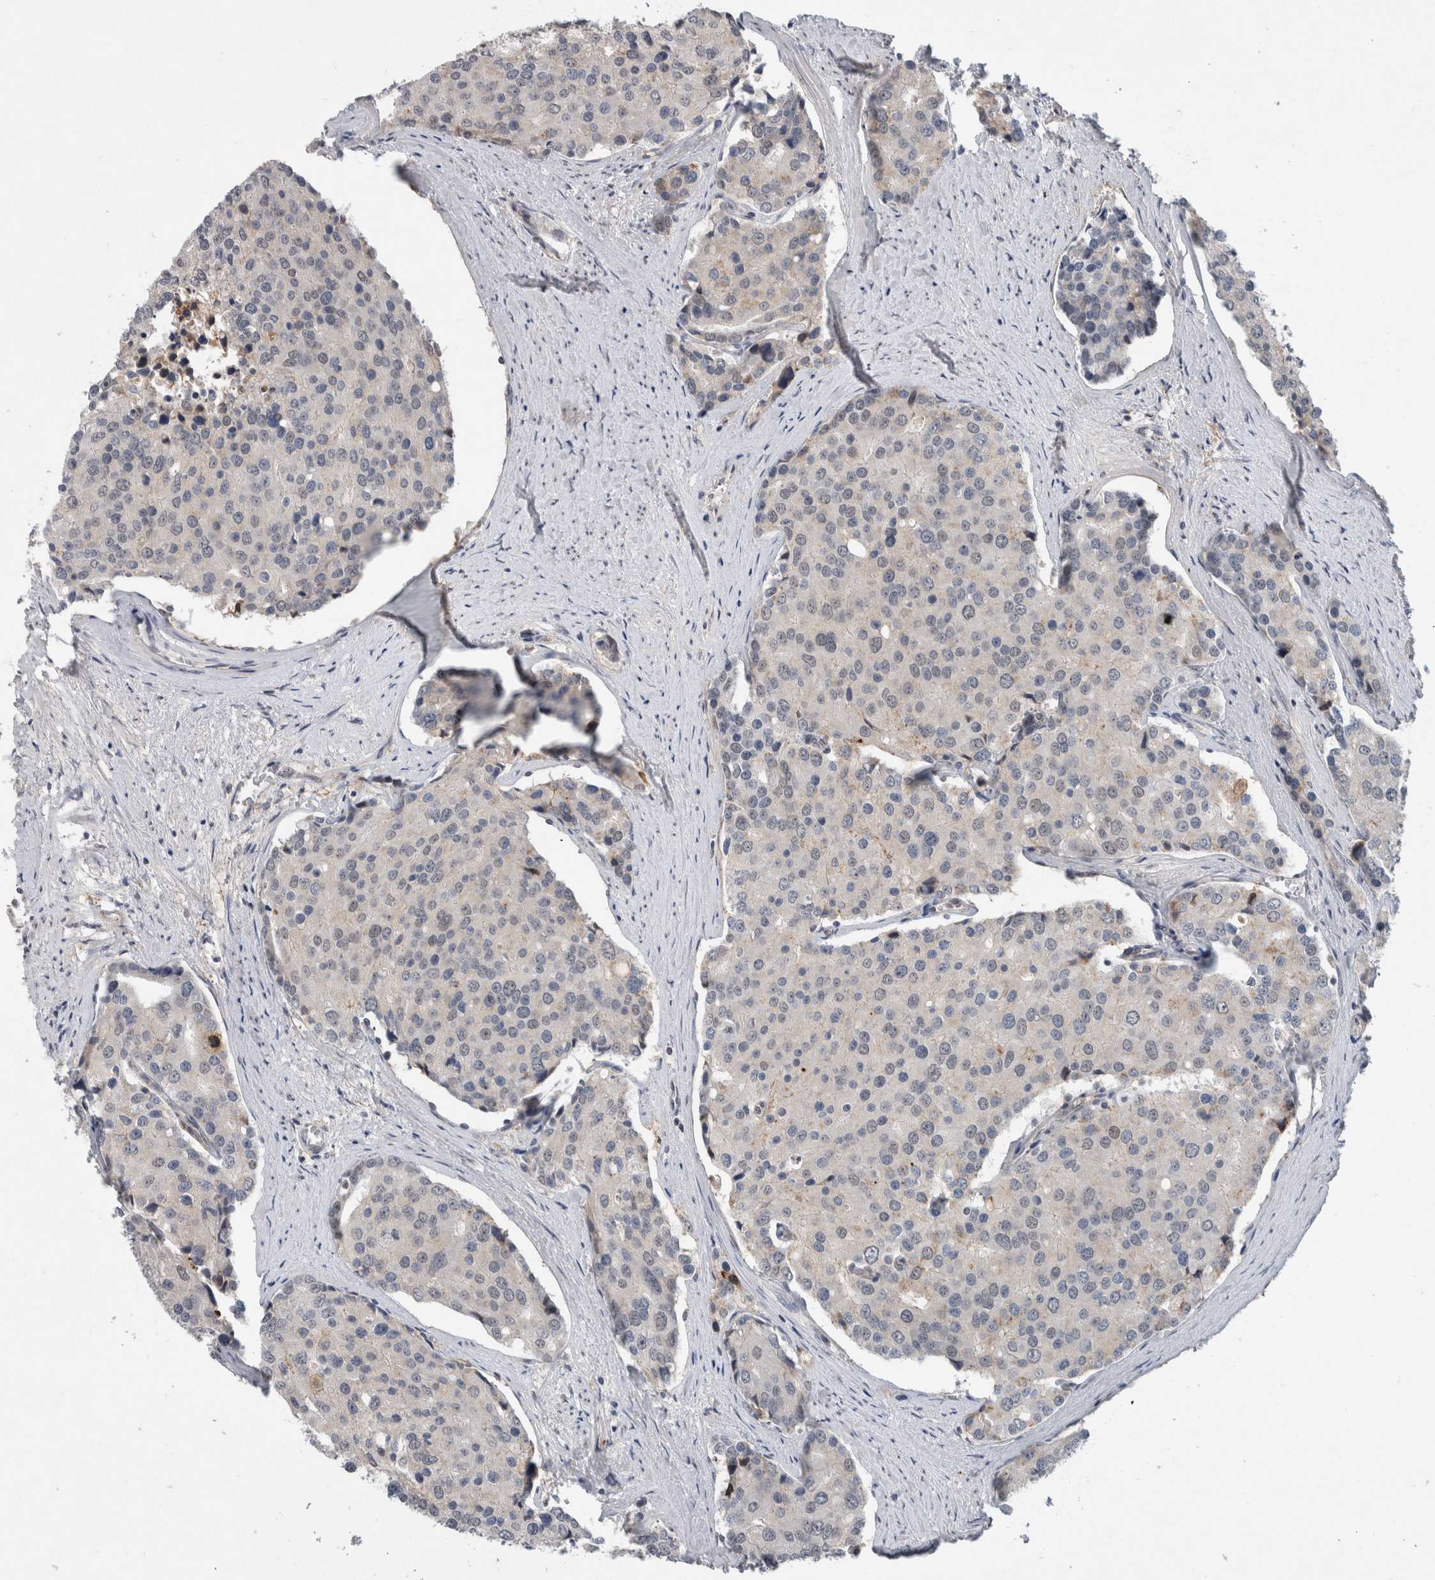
{"staining": {"intensity": "negative", "quantity": "none", "location": "none"}, "tissue": "prostate cancer", "cell_type": "Tumor cells", "image_type": "cancer", "snomed": [{"axis": "morphology", "description": "Adenocarcinoma, High grade"}, {"axis": "topography", "description": "Prostate"}], "caption": "This is an immunohistochemistry histopathology image of human prostate high-grade adenocarcinoma. There is no positivity in tumor cells.", "gene": "PRXL2A", "patient": {"sex": "male", "age": 50}}